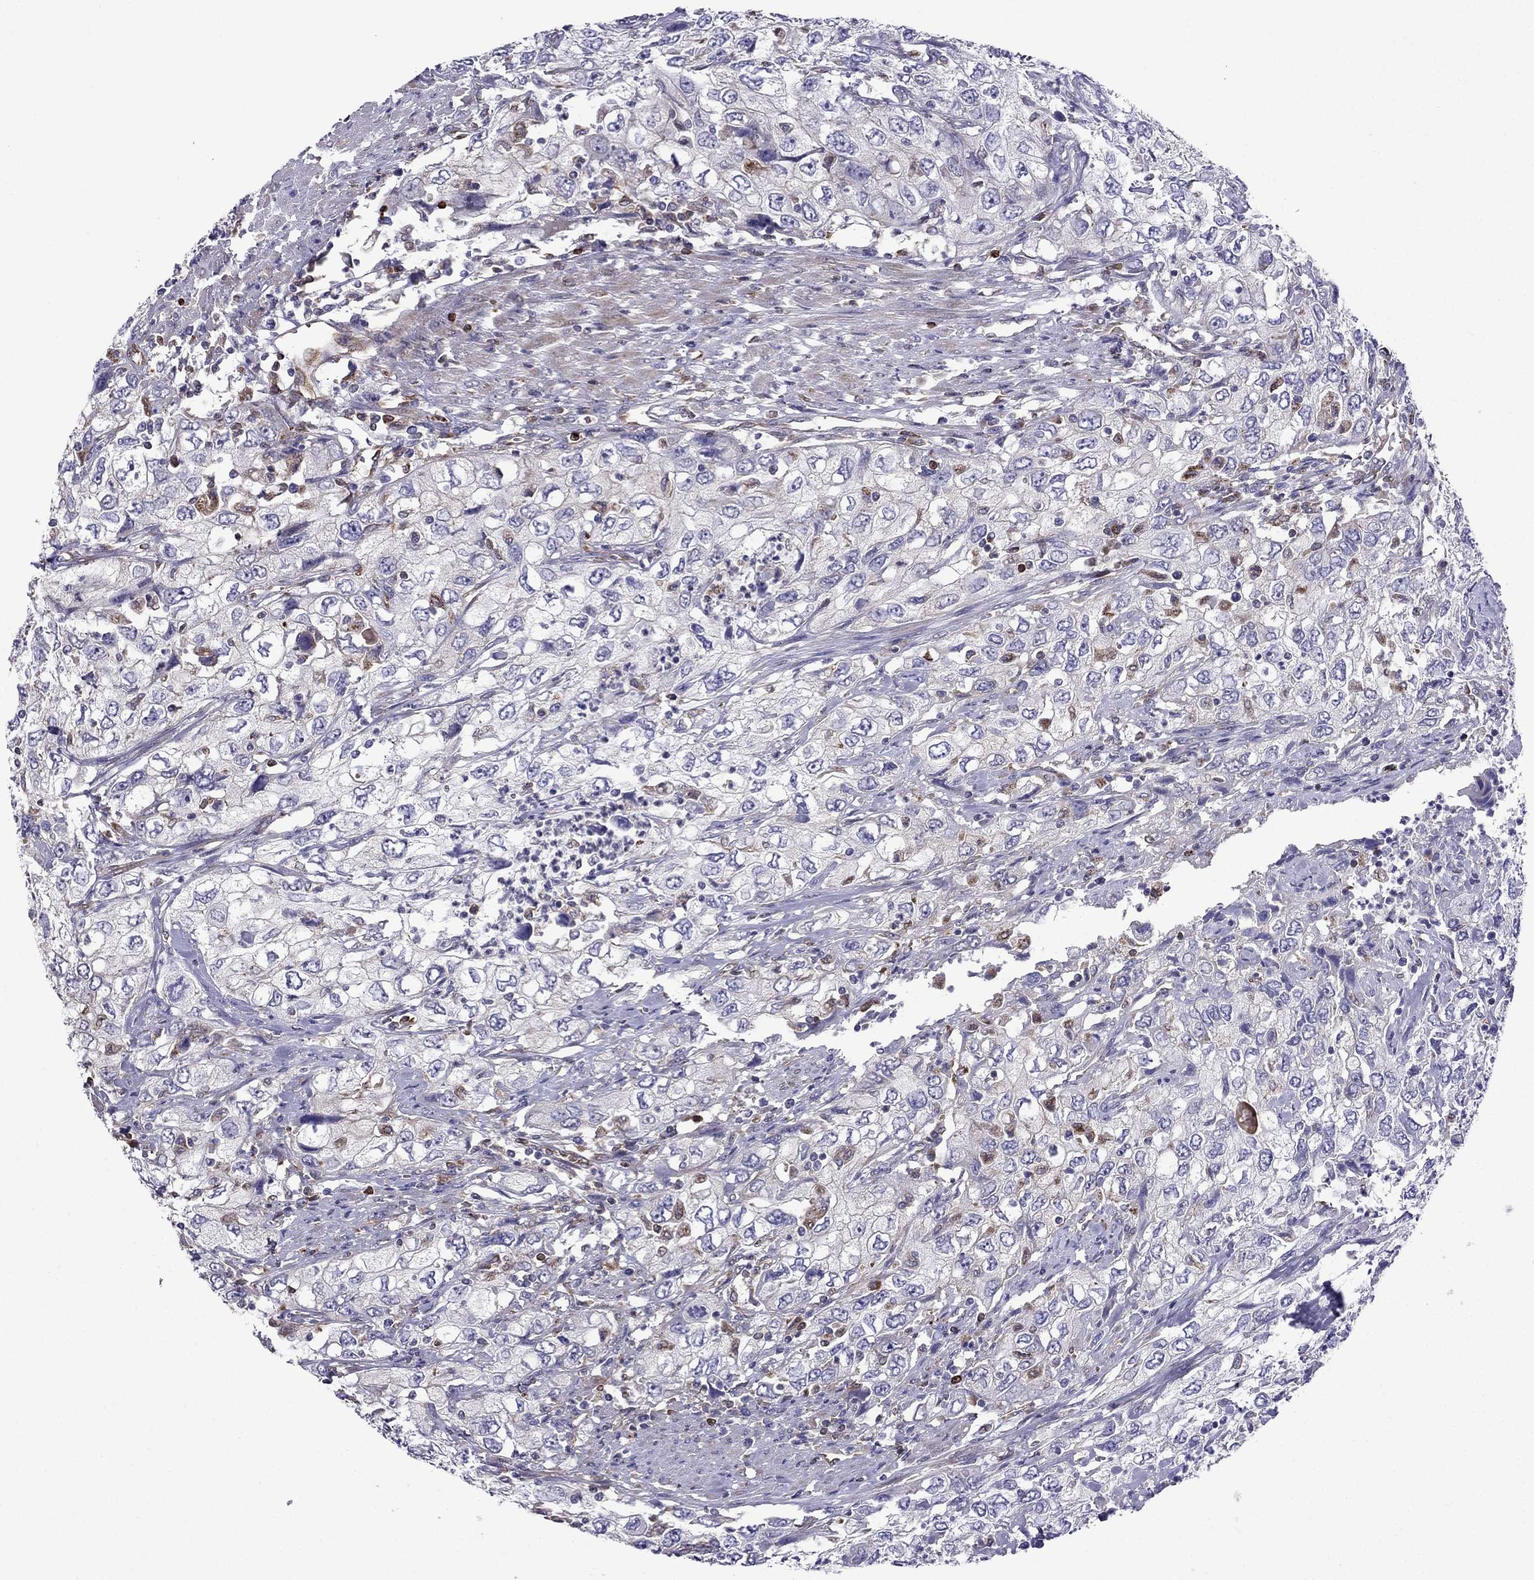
{"staining": {"intensity": "negative", "quantity": "none", "location": "none"}, "tissue": "urothelial cancer", "cell_type": "Tumor cells", "image_type": "cancer", "snomed": [{"axis": "morphology", "description": "Urothelial carcinoma, High grade"}, {"axis": "topography", "description": "Urinary bladder"}], "caption": "Protein analysis of urothelial carcinoma (high-grade) reveals no significant expression in tumor cells. The staining is performed using DAB brown chromogen with nuclei counter-stained in using hematoxylin.", "gene": "GNAL", "patient": {"sex": "male", "age": 76}}